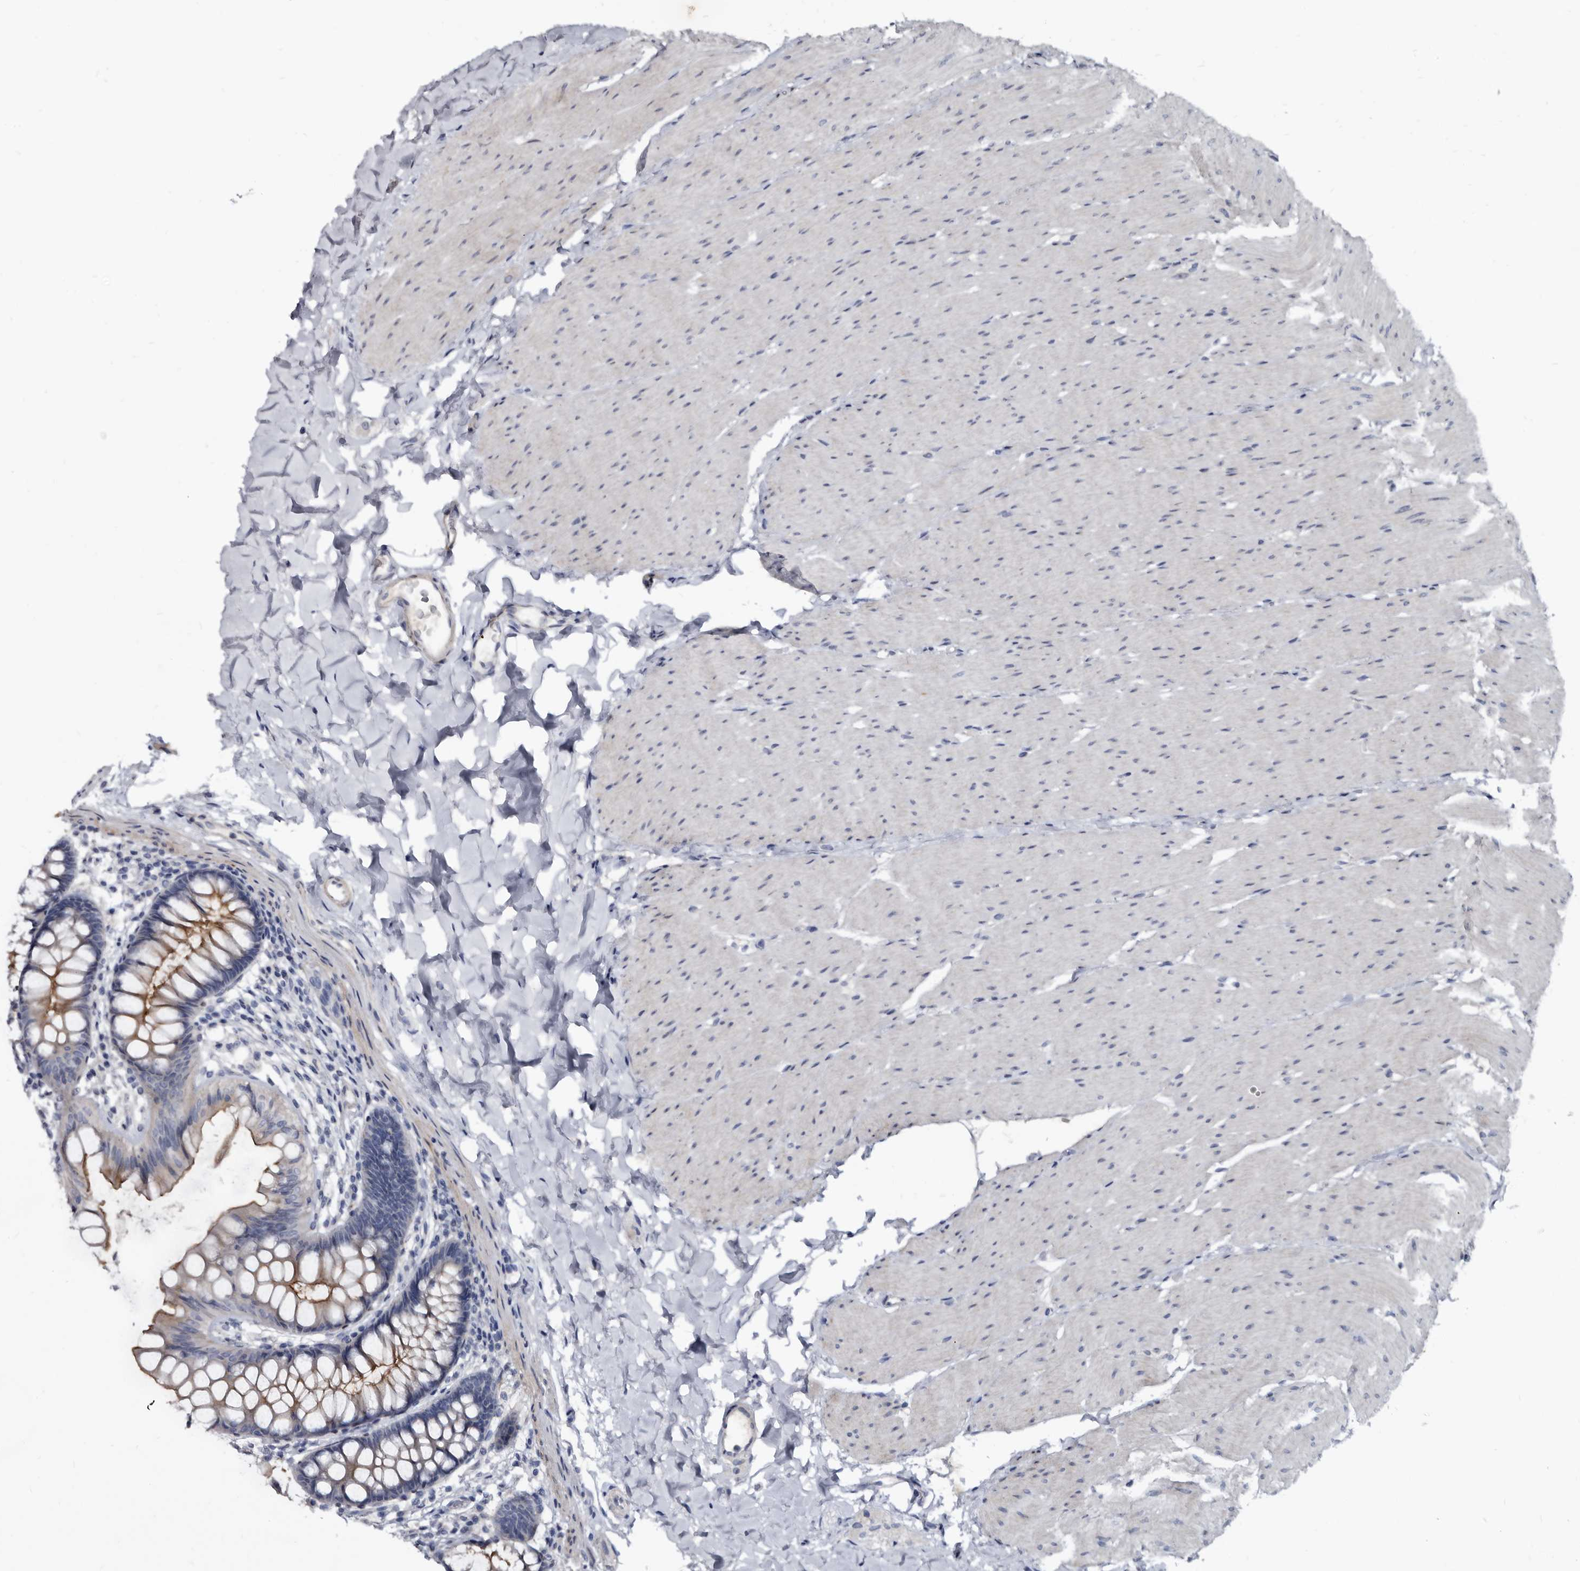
{"staining": {"intensity": "negative", "quantity": "none", "location": "none"}, "tissue": "colon", "cell_type": "Endothelial cells", "image_type": "normal", "snomed": [{"axis": "morphology", "description": "Normal tissue, NOS"}, {"axis": "topography", "description": "Colon"}], "caption": "A micrograph of human colon is negative for staining in endothelial cells. (Immunohistochemistry (ihc), brightfield microscopy, high magnification).", "gene": "PRSS8", "patient": {"sex": "female", "age": 62}}